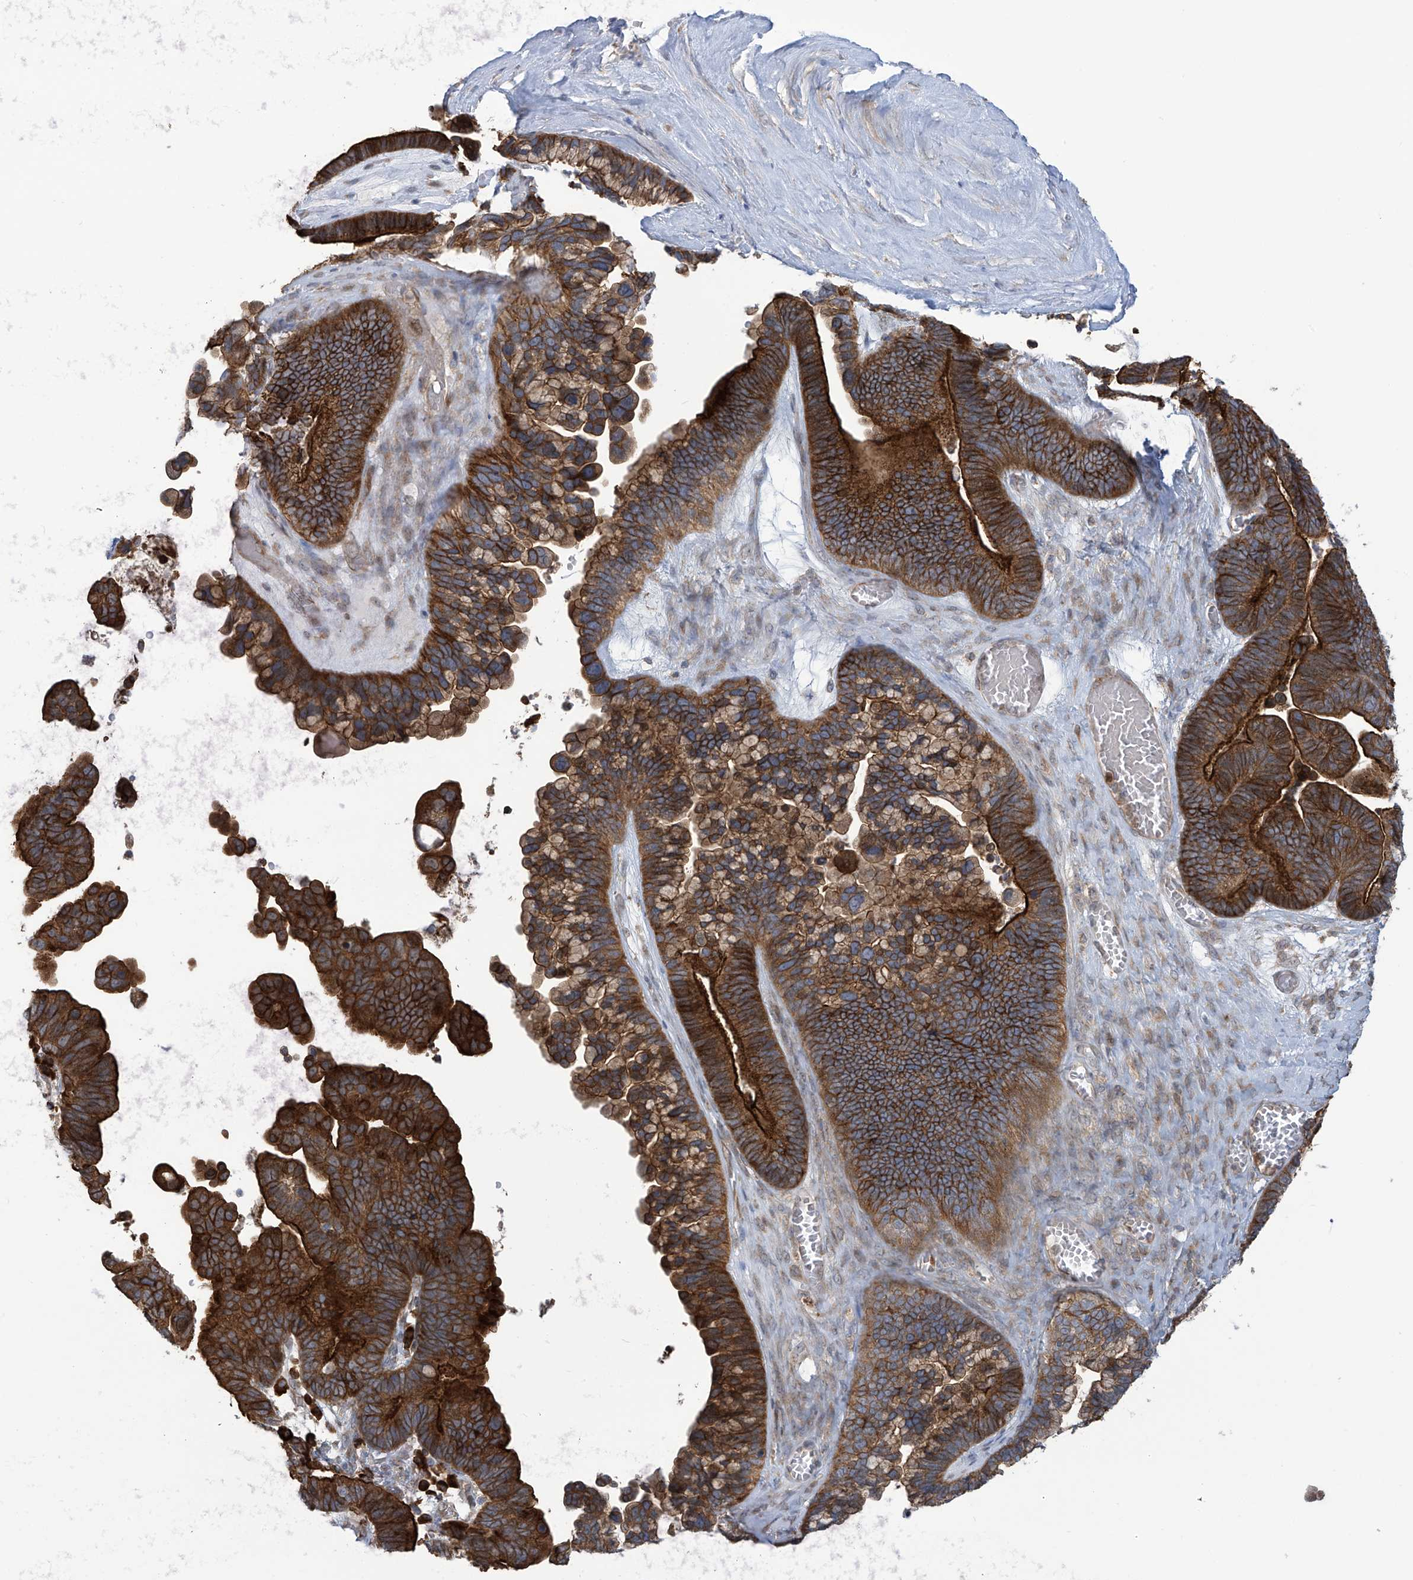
{"staining": {"intensity": "strong", "quantity": "25%-75%", "location": "cytoplasmic/membranous"}, "tissue": "ovarian cancer", "cell_type": "Tumor cells", "image_type": "cancer", "snomed": [{"axis": "morphology", "description": "Cystadenocarcinoma, serous, NOS"}, {"axis": "topography", "description": "Ovary"}], "caption": "This is a histology image of IHC staining of ovarian cancer (serous cystadenocarcinoma), which shows strong staining in the cytoplasmic/membranous of tumor cells.", "gene": "KIAA1522", "patient": {"sex": "female", "age": 56}}